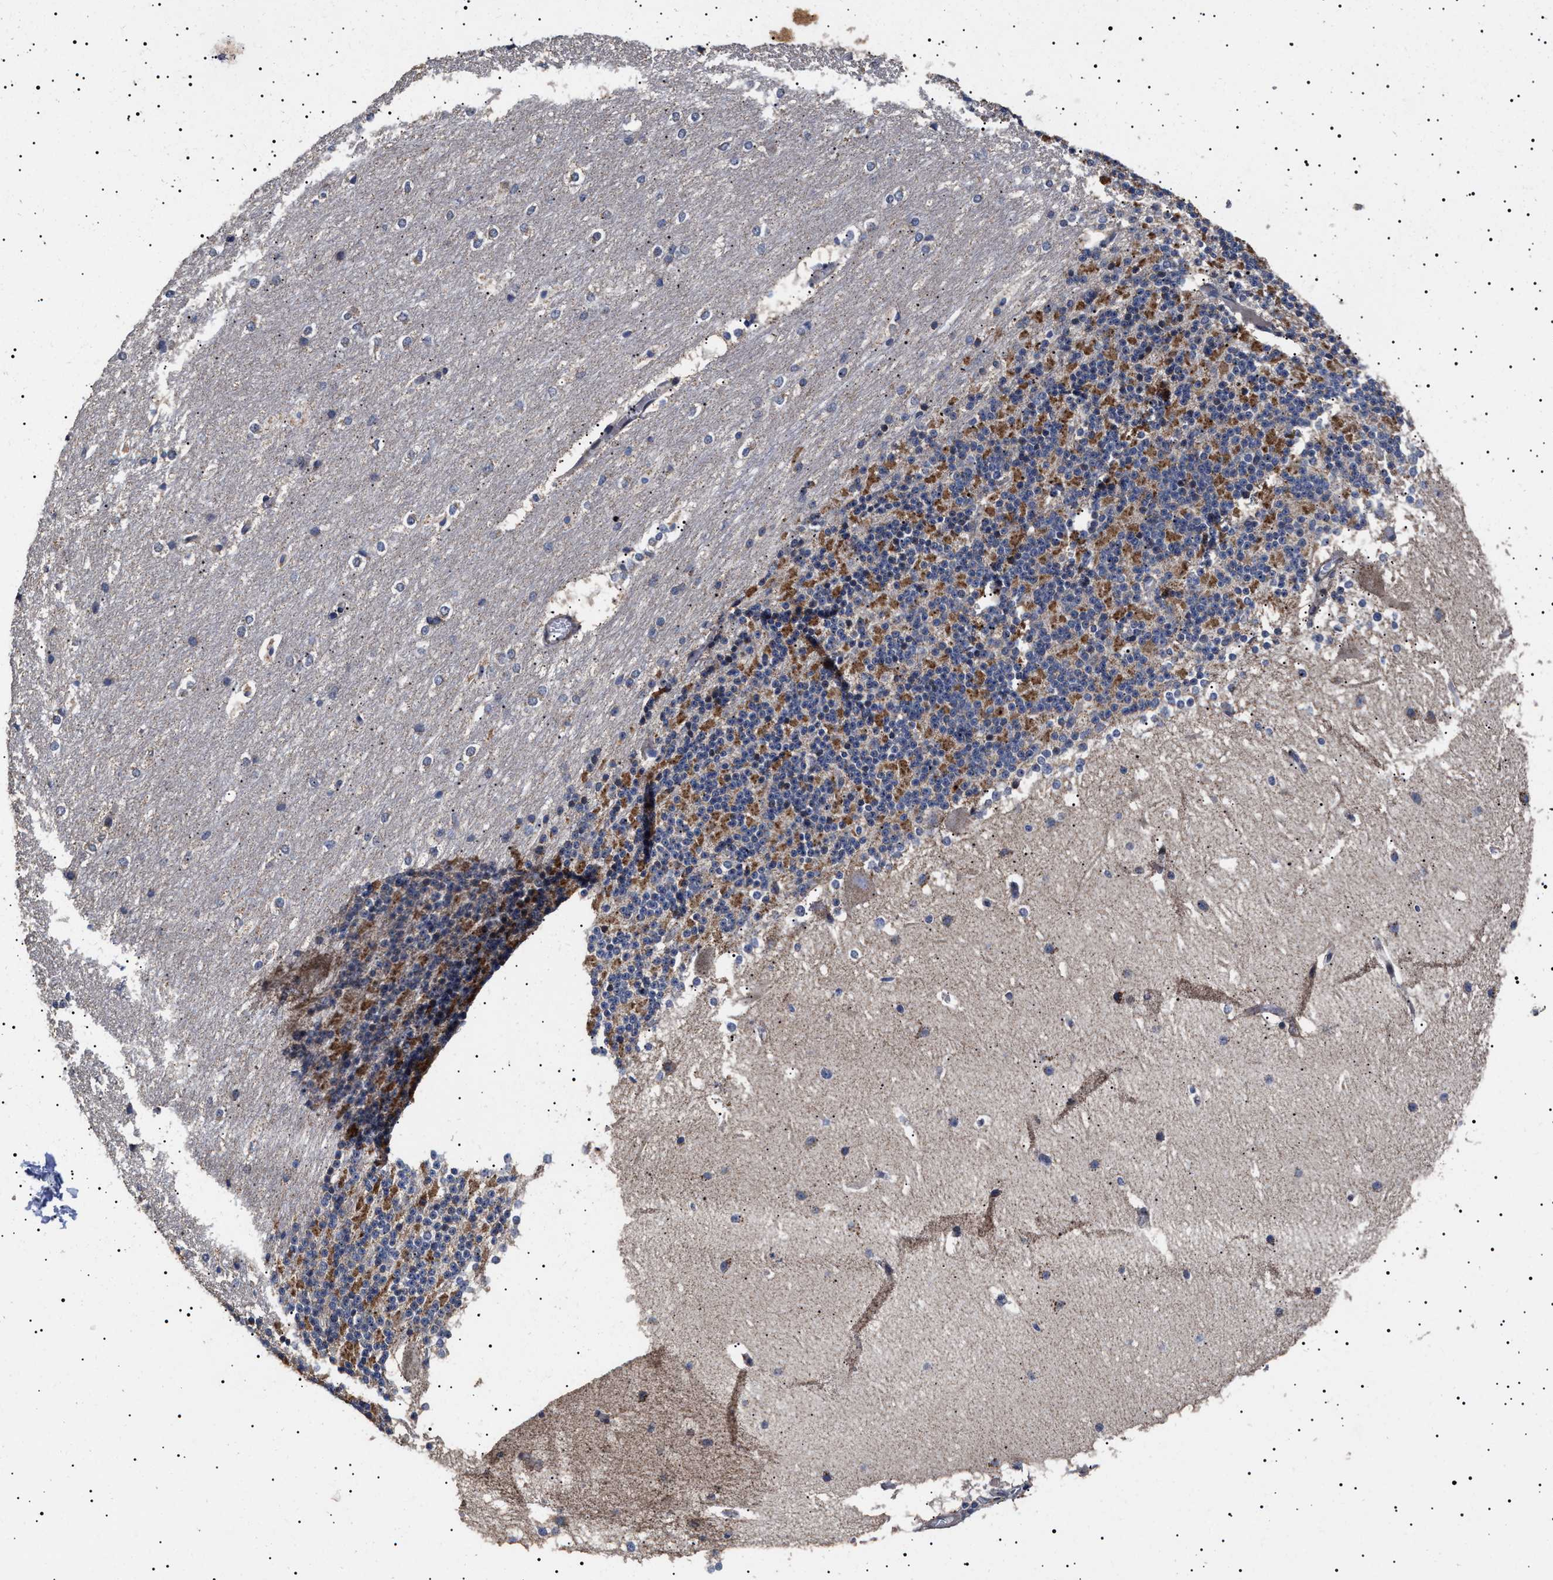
{"staining": {"intensity": "moderate", "quantity": "25%-75%", "location": "cytoplasmic/membranous"}, "tissue": "cerebellum", "cell_type": "Cells in granular layer", "image_type": "normal", "snomed": [{"axis": "morphology", "description": "Normal tissue, NOS"}, {"axis": "topography", "description": "Cerebellum"}], "caption": "Immunohistochemical staining of normal cerebellum shows medium levels of moderate cytoplasmic/membranous staining in about 25%-75% of cells in granular layer.", "gene": "RAB34", "patient": {"sex": "female", "age": 19}}